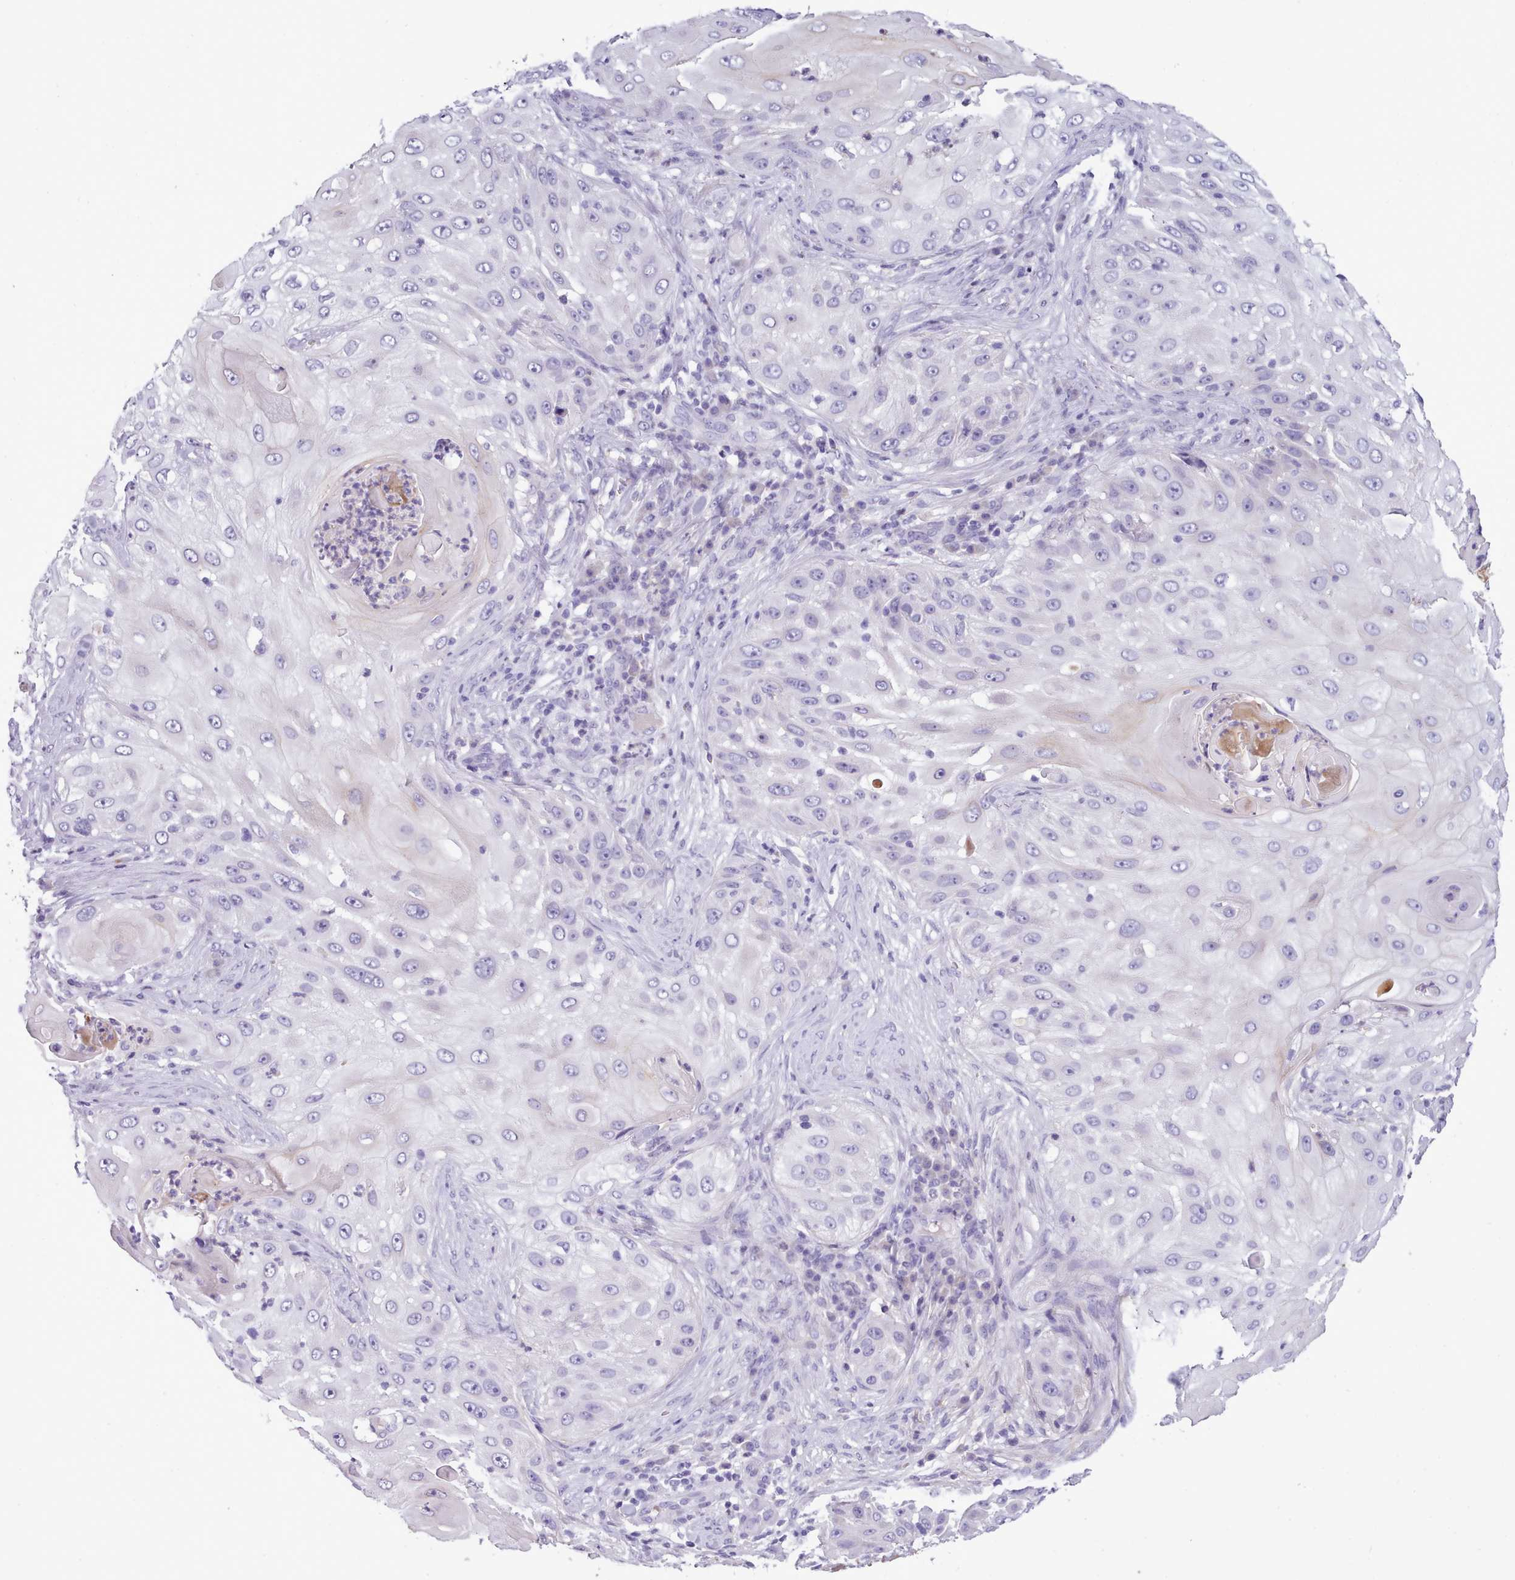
{"staining": {"intensity": "negative", "quantity": "none", "location": "none"}, "tissue": "skin cancer", "cell_type": "Tumor cells", "image_type": "cancer", "snomed": [{"axis": "morphology", "description": "Squamous cell carcinoma, NOS"}, {"axis": "topography", "description": "Skin"}], "caption": "An immunohistochemistry micrograph of skin cancer (squamous cell carcinoma) is shown. There is no staining in tumor cells of skin cancer (squamous cell carcinoma).", "gene": "CYP2A13", "patient": {"sex": "female", "age": 44}}